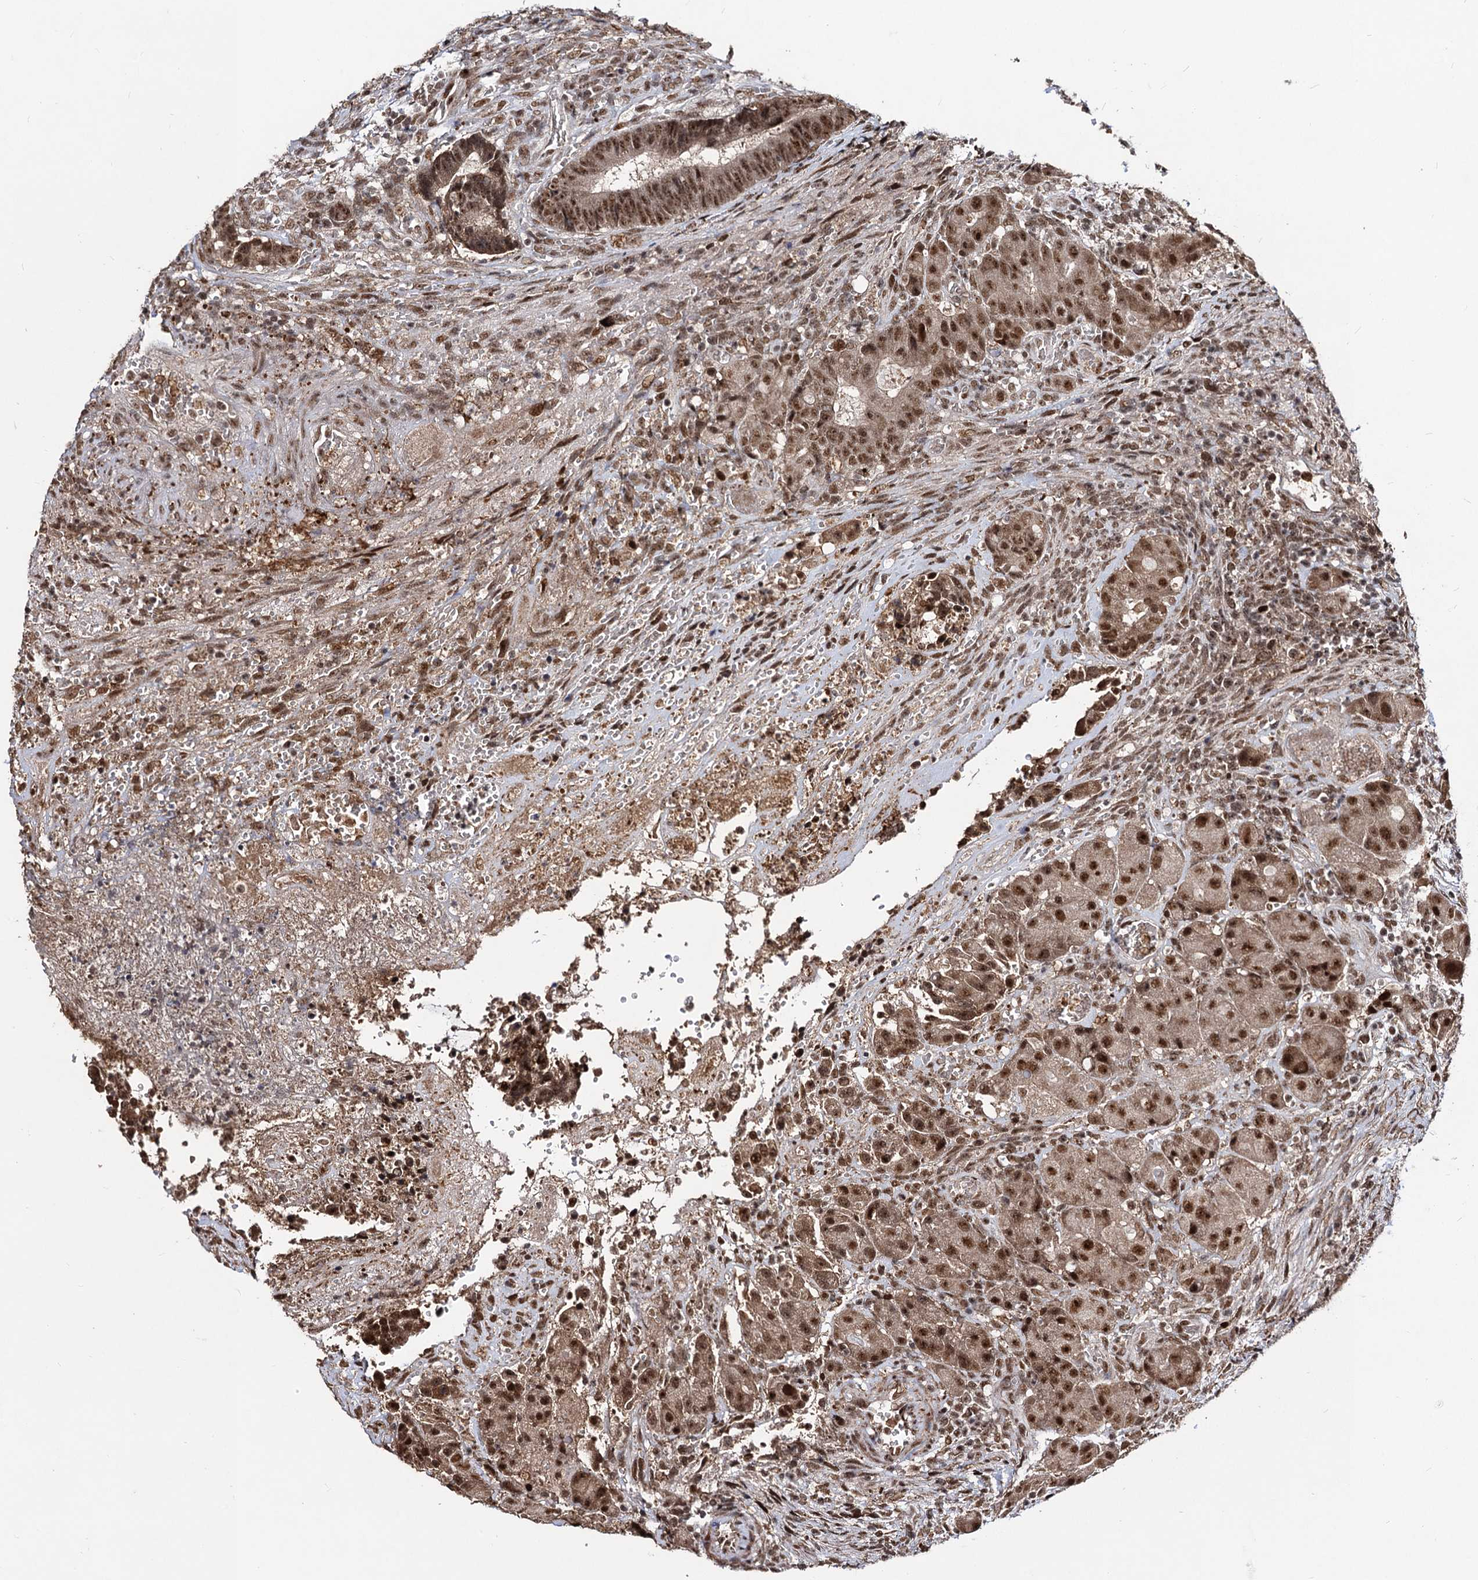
{"staining": {"intensity": "moderate", "quantity": ">75%", "location": "cytoplasmic/membranous,nuclear"}, "tissue": "colorectal cancer", "cell_type": "Tumor cells", "image_type": "cancer", "snomed": [{"axis": "morphology", "description": "Adenocarcinoma, NOS"}, {"axis": "topography", "description": "Rectum"}], "caption": "Immunohistochemistry (IHC) image of colorectal cancer stained for a protein (brown), which demonstrates medium levels of moderate cytoplasmic/membranous and nuclear positivity in approximately >75% of tumor cells.", "gene": "SFSWAP", "patient": {"sex": "male", "age": 69}}